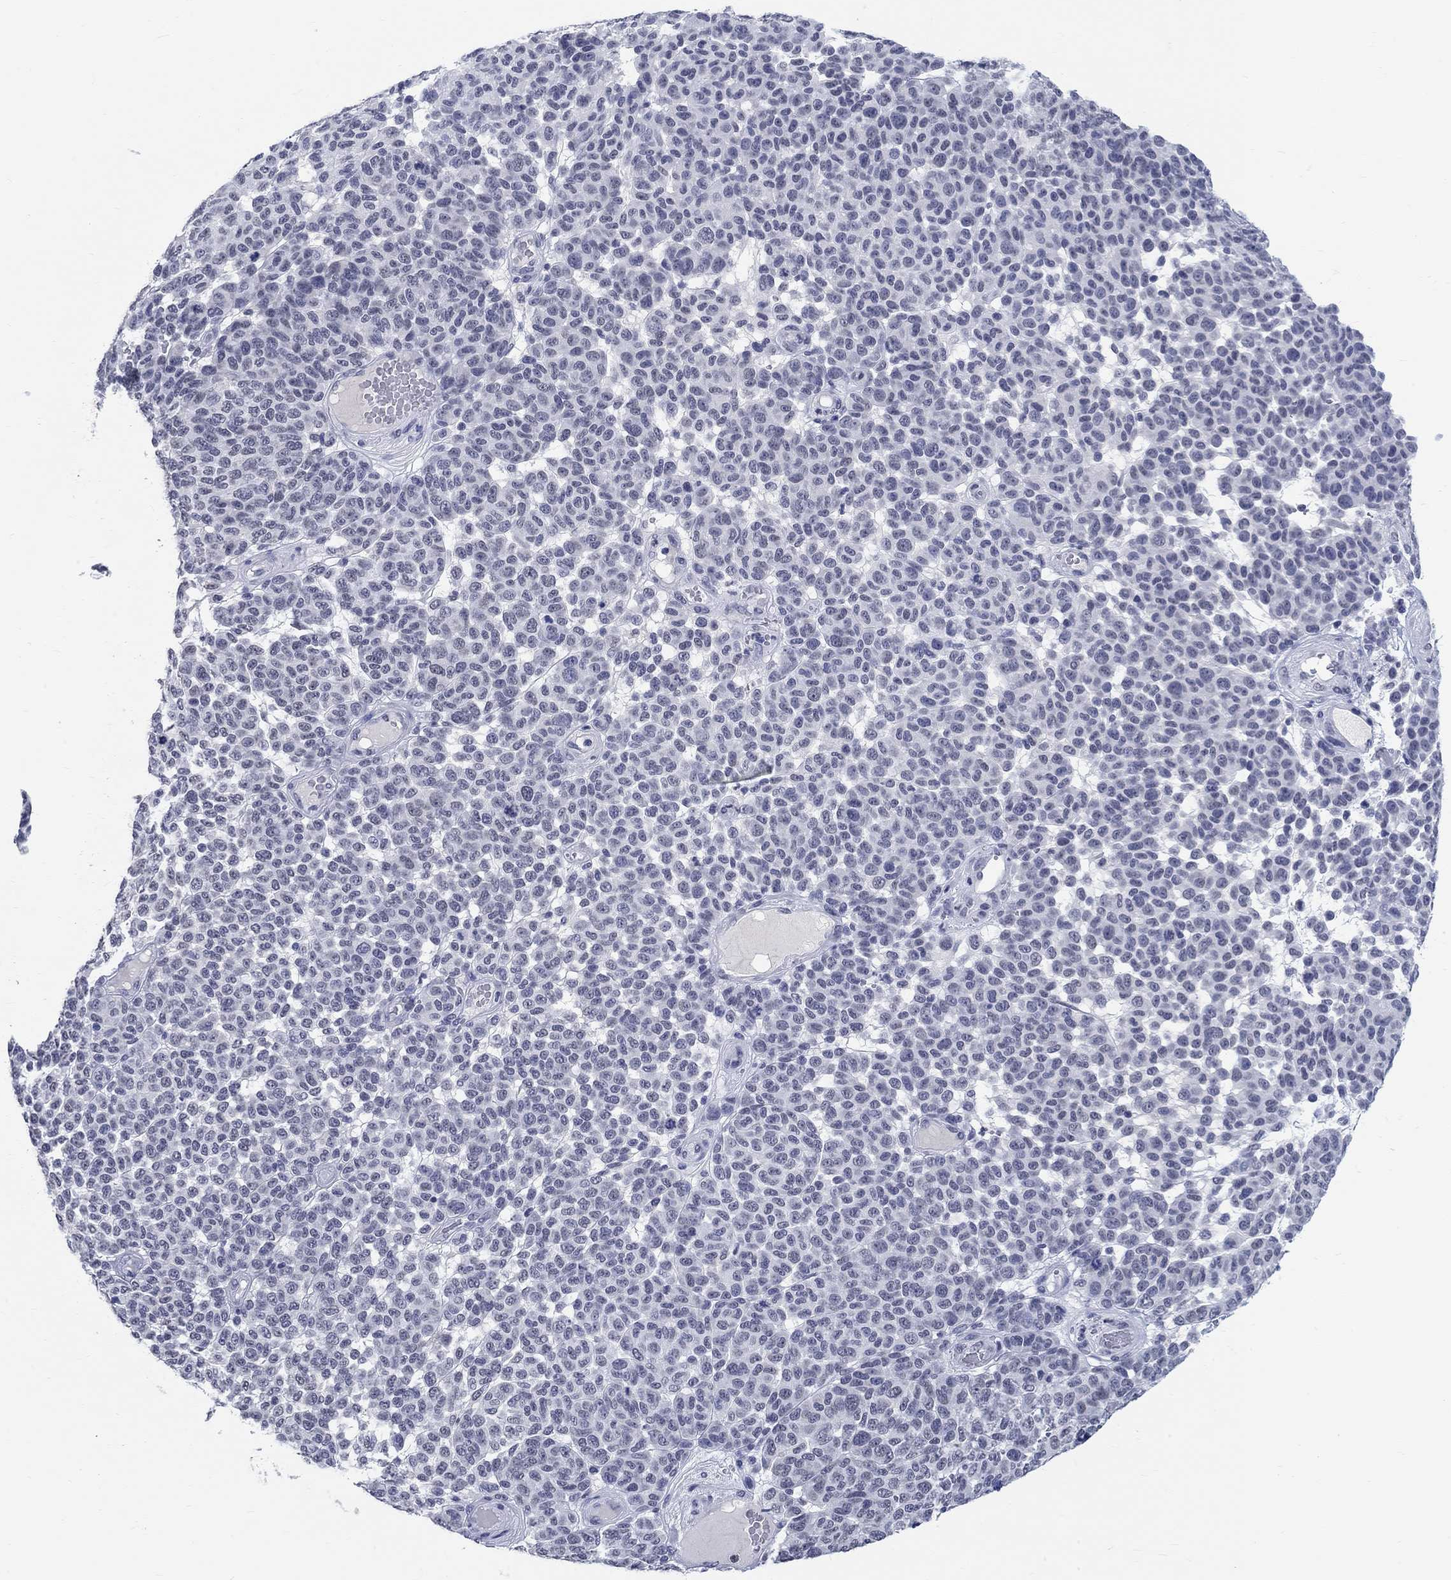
{"staining": {"intensity": "negative", "quantity": "none", "location": "none"}, "tissue": "melanoma", "cell_type": "Tumor cells", "image_type": "cancer", "snomed": [{"axis": "morphology", "description": "Malignant melanoma, NOS"}, {"axis": "topography", "description": "Skin"}], "caption": "Immunohistochemistry (IHC) of malignant melanoma exhibits no positivity in tumor cells.", "gene": "ANKS1B", "patient": {"sex": "male", "age": 59}}